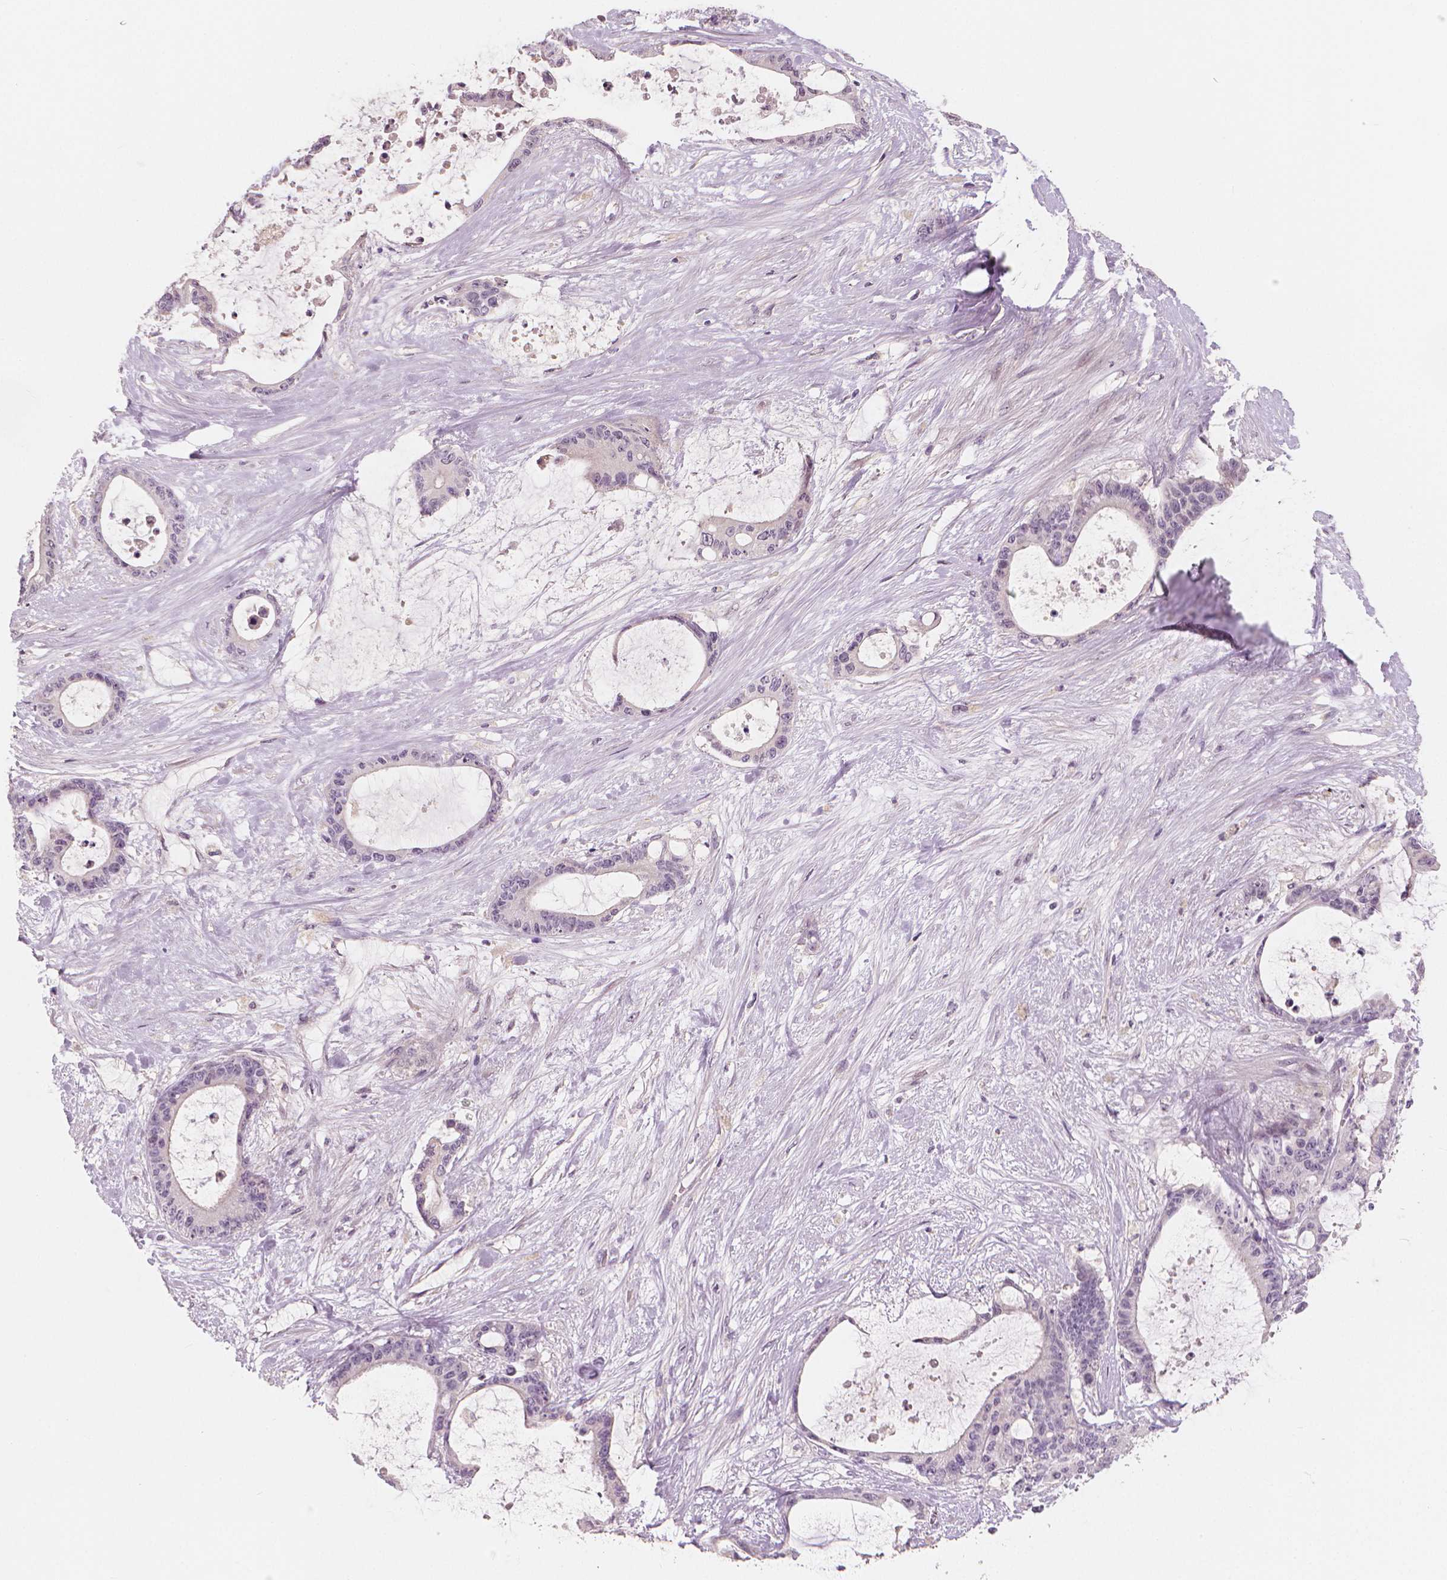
{"staining": {"intensity": "negative", "quantity": "none", "location": "none"}, "tissue": "liver cancer", "cell_type": "Tumor cells", "image_type": "cancer", "snomed": [{"axis": "morphology", "description": "Normal tissue, NOS"}, {"axis": "morphology", "description": "Cholangiocarcinoma"}, {"axis": "topography", "description": "Liver"}, {"axis": "topography", "description": "Peripheral nerve tissue"}], "caption": "Immunohistochemical staining of liver cancer (cholangiocarcinoma) shows no significant positivity in tumor cells.", "gene": "RNASE7", "patient": {"sex": "female", "age": 73}}